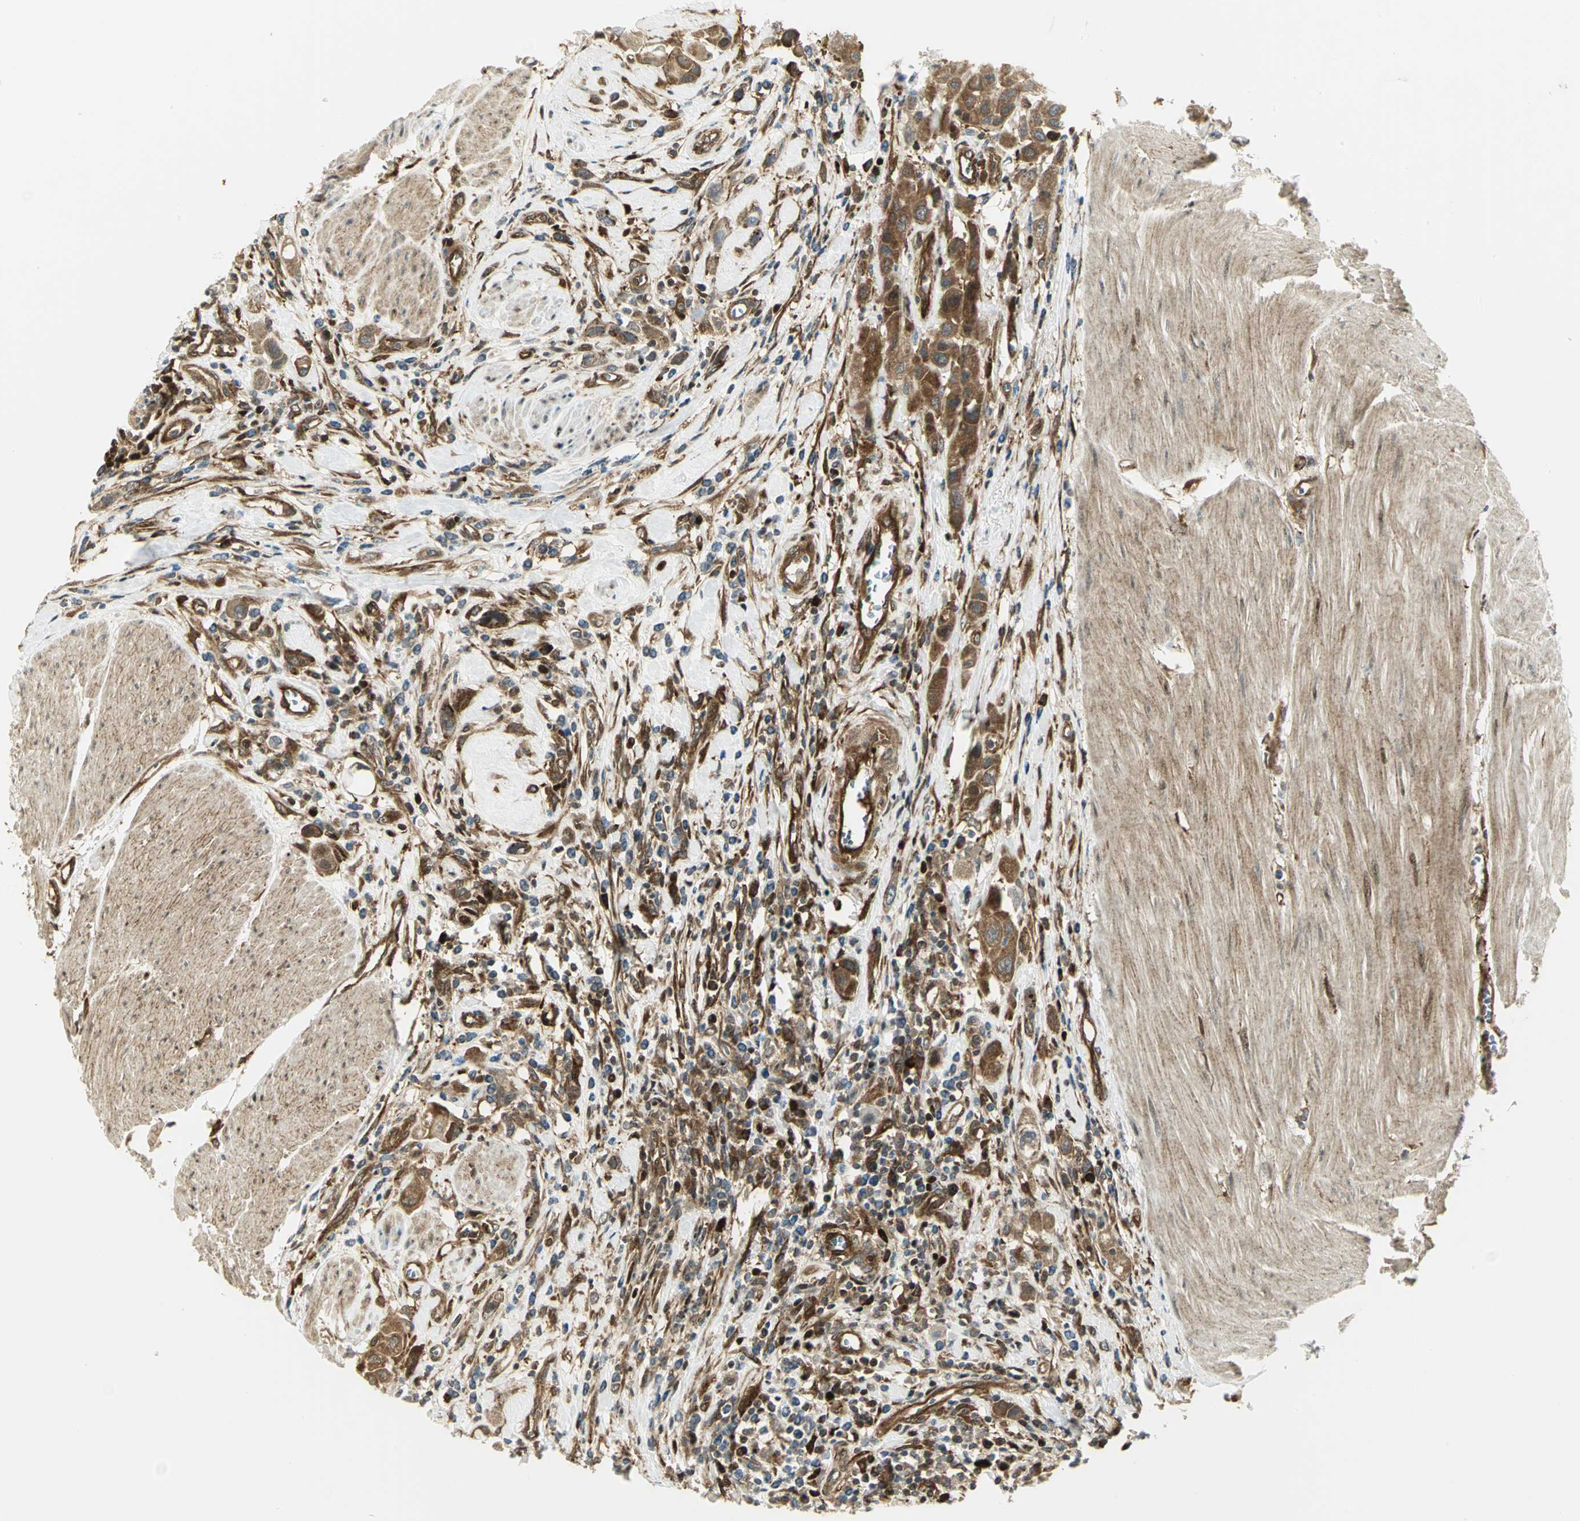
{"staining": {"intensity": "strong", "quantity": ">75%", "location": "cytoplasmic/membranous"}, "tissue": "urothelial cancer", "cell_type": "Tumor cells", "image_type": "cancer", "snomed": [{"axis": "morphology", "description": "Urothelial carcinoma, High grade"}, {"axis": "topography", "description": "Urinary bladder"}], "caption": "A histopathology image of human high-grade urothelial carcinoma stained for a protein displays strong cytoplasmic/membranous brown staining in tumor cells. The staining was performed using DAB, with brown indicating positive protein expression. Nuclei are stained blue with hematoxylin.", "gene": "EEA1", "patient": {"sex": "male", "age": 50}}